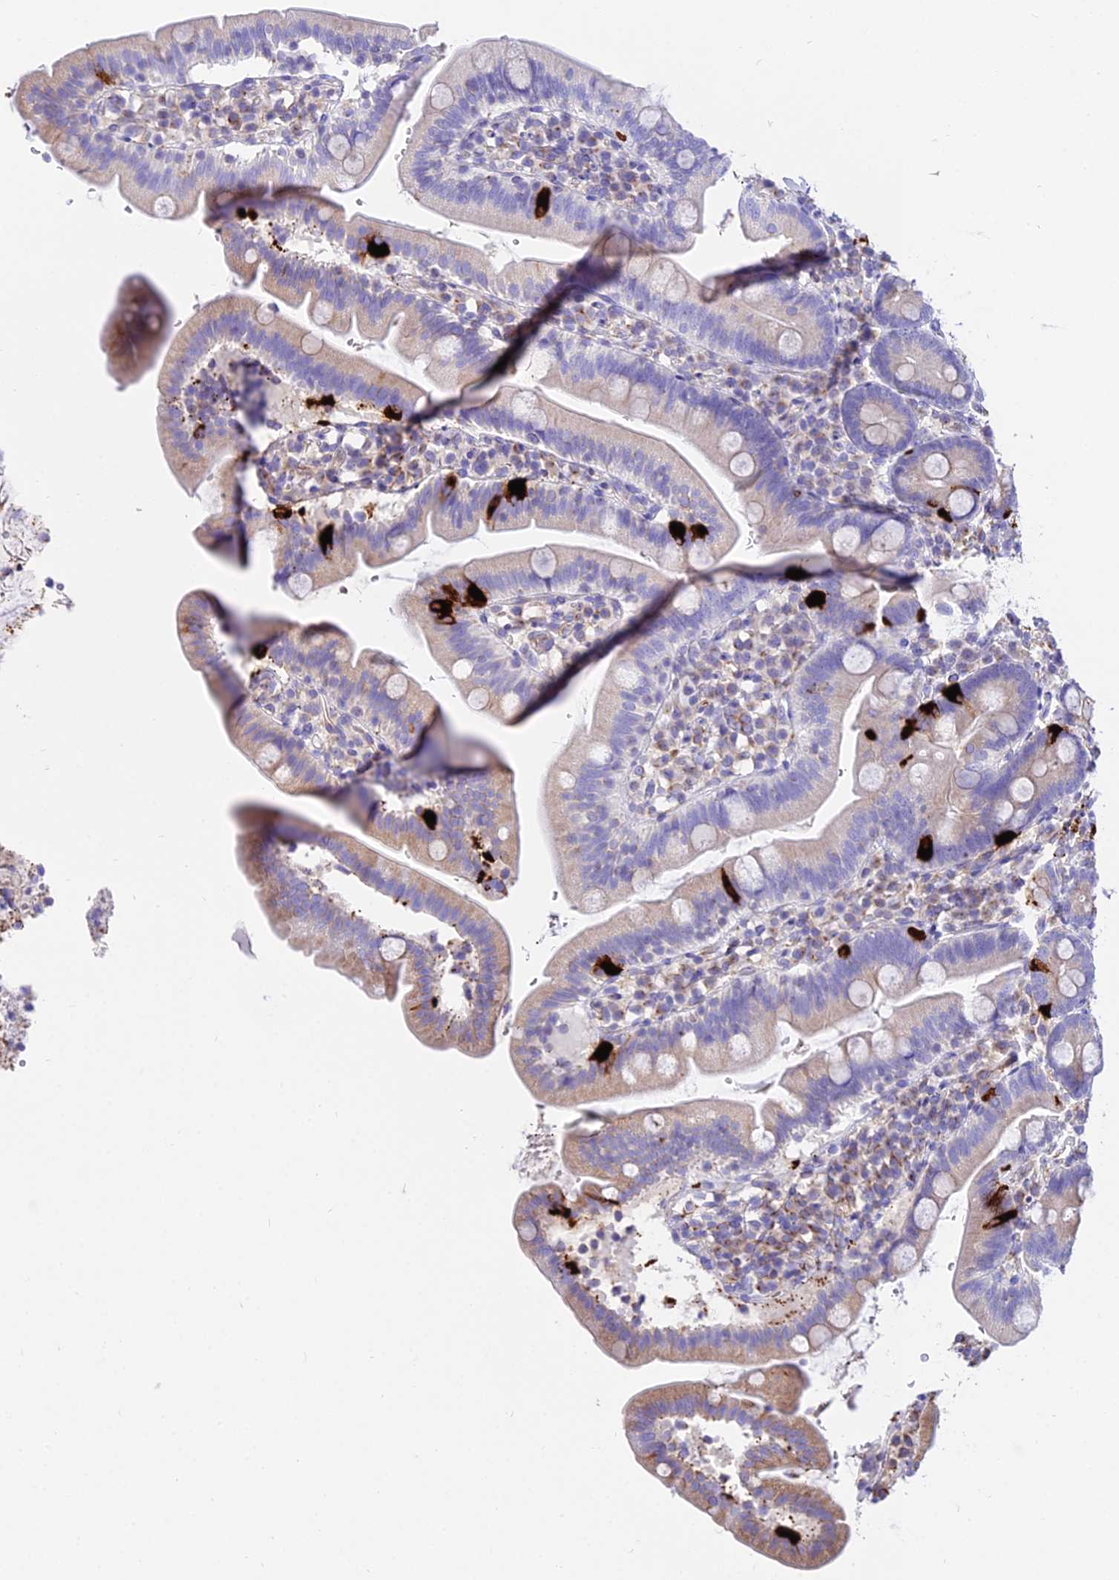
{"staining": {"intensity": "moderate", "quantity": "<25%", "location": "cytoplasmic/membranous"}, "tissue": "duodenum", "cell_type": "Glandular cells", "image_type": "normal", "snomed": [{"axis": "morphology", "description": "Normal tissue, NOS"}, {"axis": "topography", "description": "Duodenum"}], "caption": "Unremarkable duodenum displays moderate cytoplasmic/membranous expression in about <25% of glandular cells (IHC, brightfield microscopy, high magnification)..", "gene": "TUBA1A", "patient": {"sex": "female", "age": 67}}